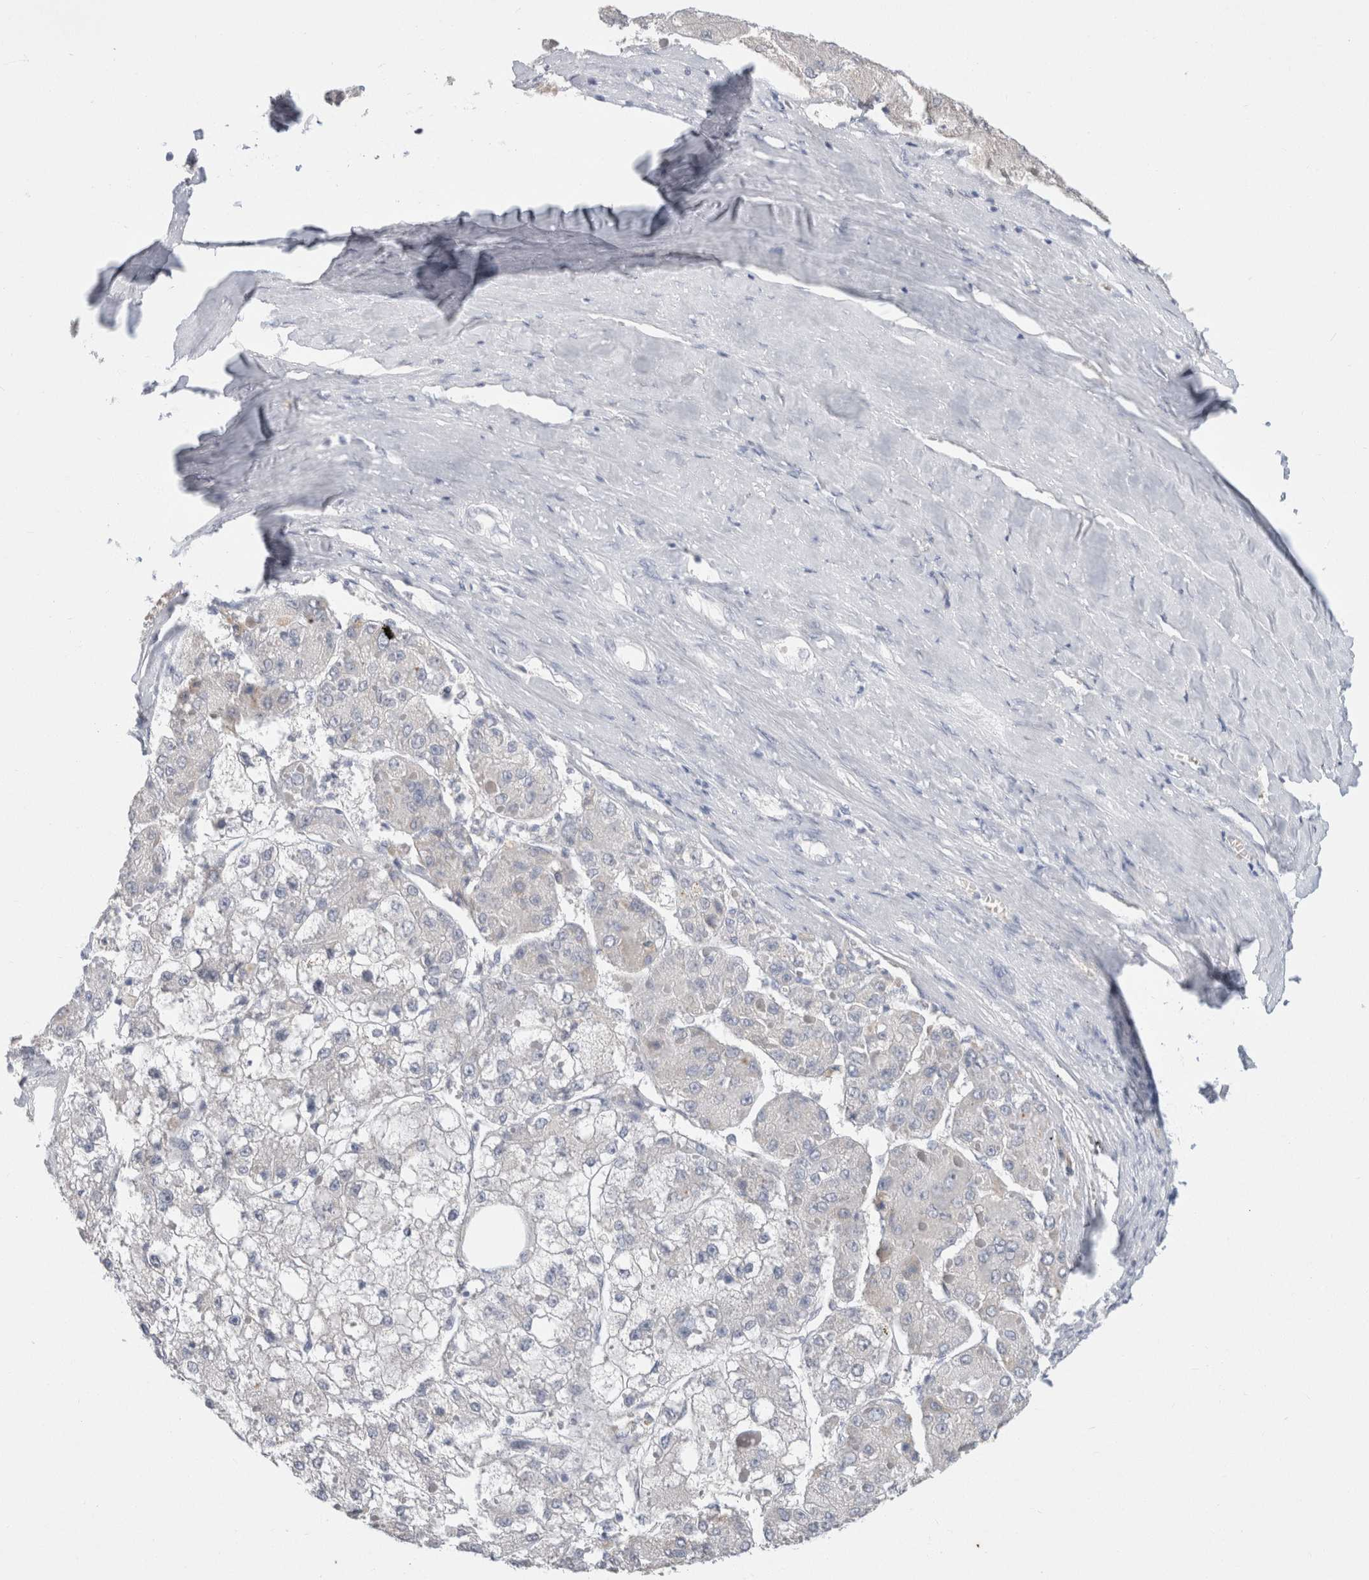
{"staining": {"intensity": "negative", "quantity": "none", "location": "none"}, "tissue": "liver cancer", "cell_type": "Tumor cells", "image_type": "cancer", "snomed": [{"axis": "morphology", "description": "Carcinoma, Hepatocellular, NOS"}, {"axis": "topography", "description": "Liver"}], "caption": "Immunohistochemistry (IHC) photomicrograph of liver hepatocellular carcinoma stained for a protein (brown), which displays no expression in tumor cells.", "gene": "SCGB1A1", "patient": {"sex": "female", "age": 73}}